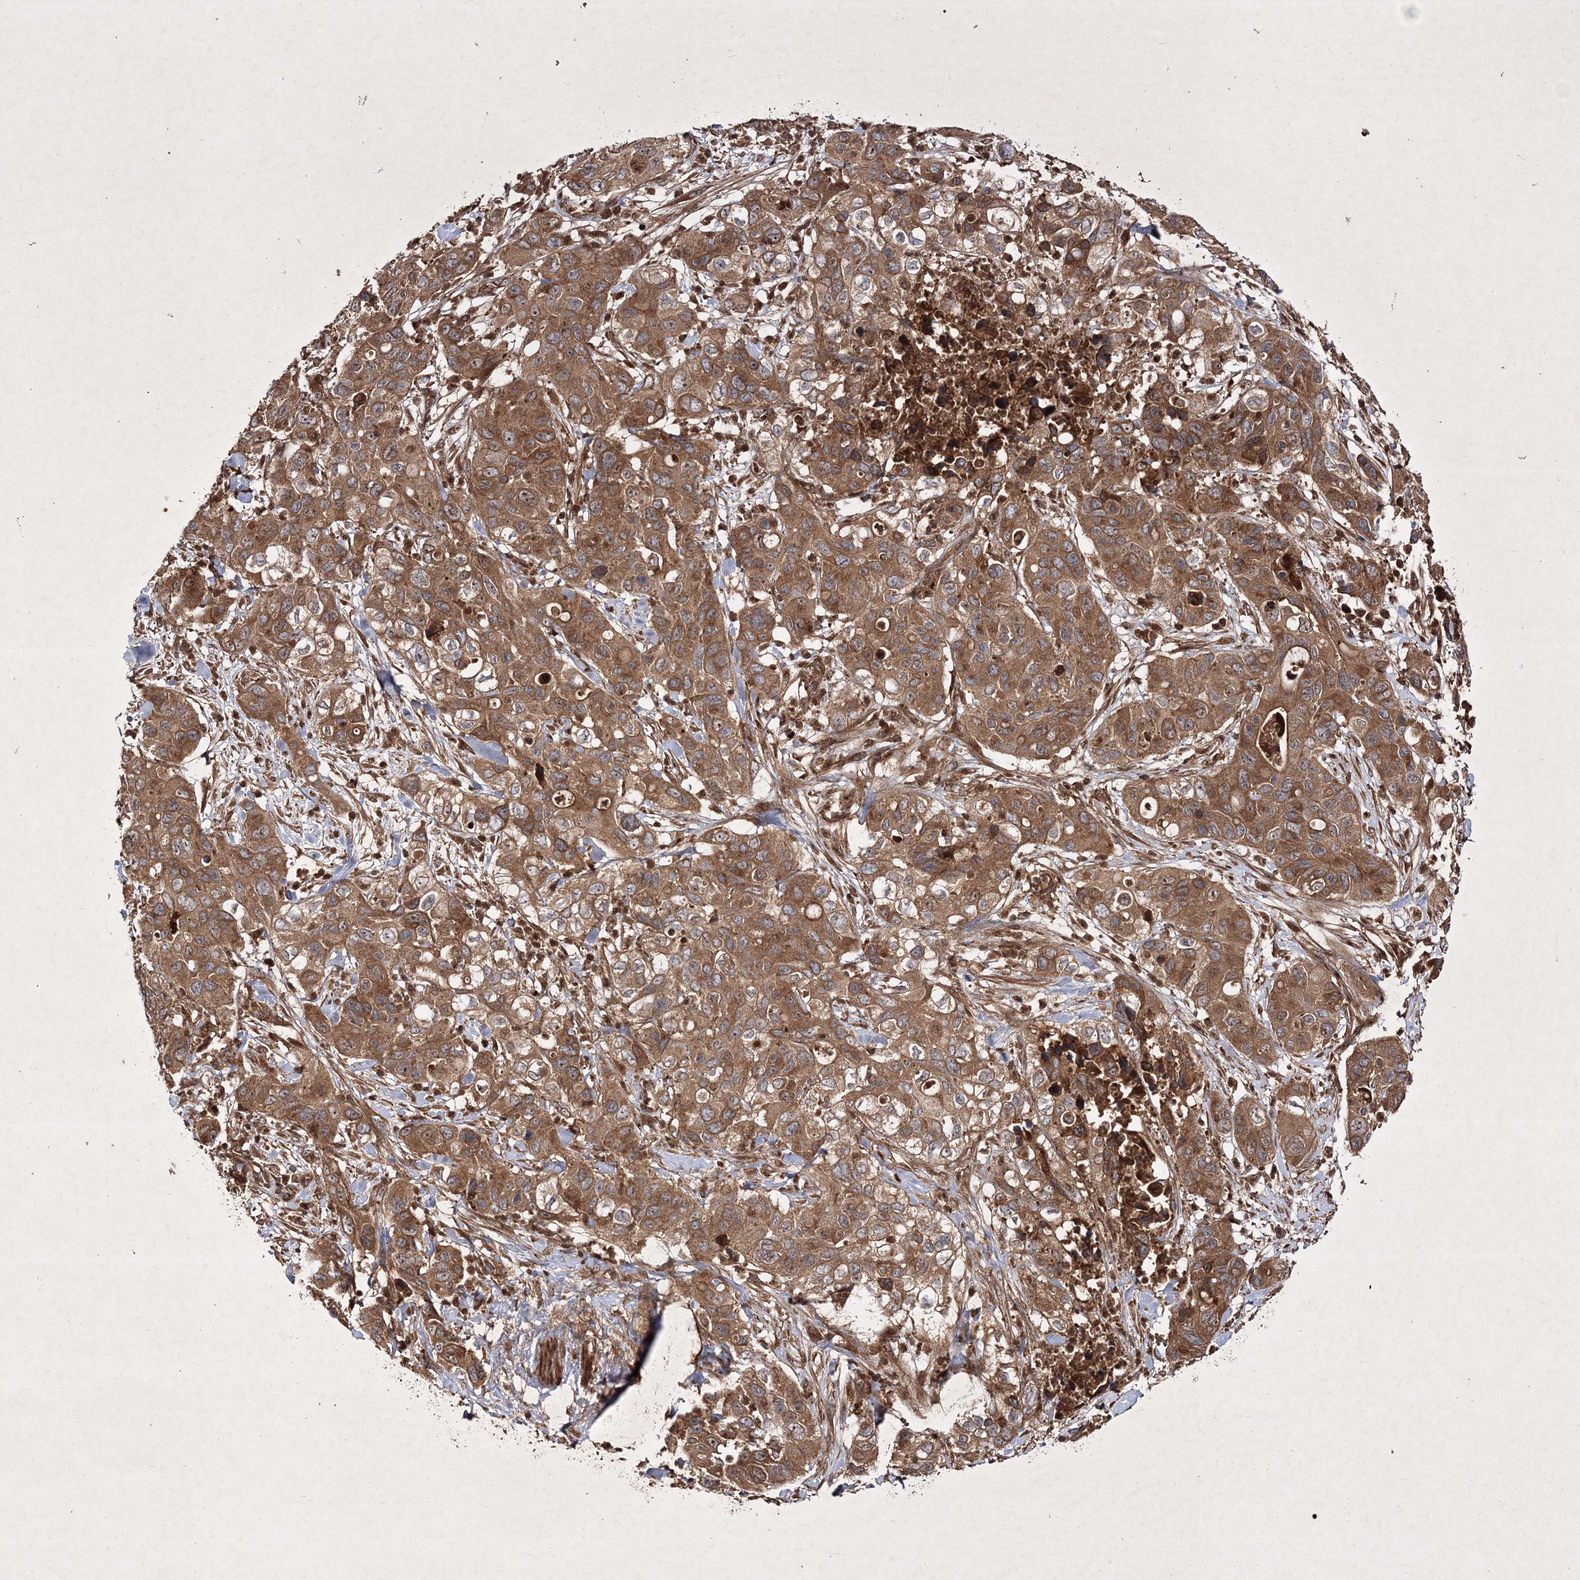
{"staining": {"intensity": "strong", "quantity": ">75%", "location": "cytoplasmic/membranous"}, "tissue": "pancreatic cancer", "cell_type": "Tumor cells", "image_type": "cancer", "snomed": [{"axis": "morphology", "description": "Adenocarcinoma, NOS"}, {"axis": "topography", "description": "Pancreas"}], "caption": "IHC (DAB (3,3'-diaminobenzidine)) staining of pancreatic cancer demonstrates strong cytoplasmic/membranous protein positivity in about >75% of tumor cells.", "gene": "DNAJC13", "patient": {"sex": "female", "age": 71}}